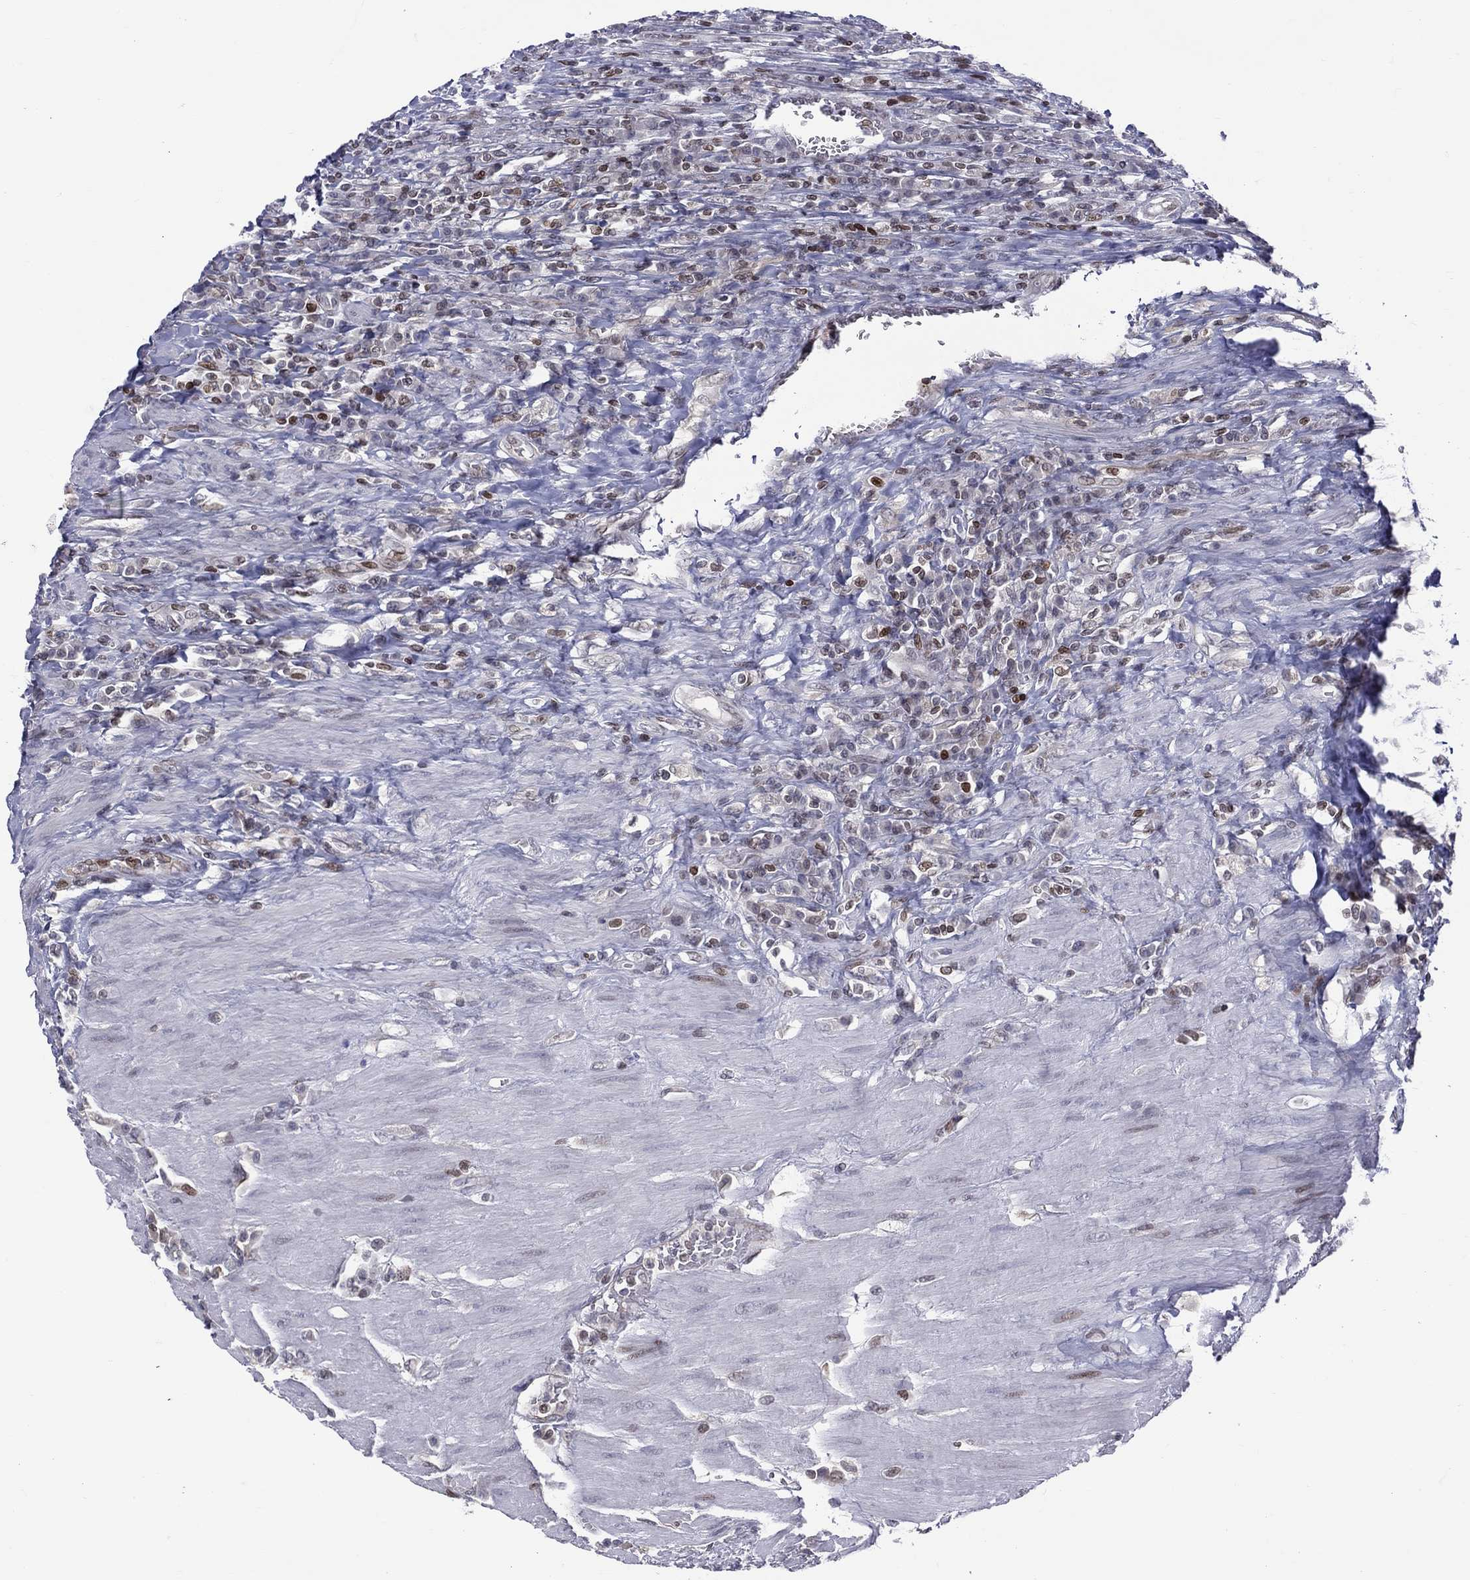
{"staining": {"intensity": "moderate", "quantity": "25%-75%", "location": "nuclear"}, "tissue": "colorectal cancer", "cell_type": "Tumor cells", "image_type": "cancer", "snomed": [{"axis": "morphology", "description": "Adenocarcinoma, NOS"}, {"axis": "topography", "description": "Colon"}], "caption": "Adenocarcinoma (colorectal) was stained to show a protein in brown. There is medium levels of moderate nuclear staining in about 25%-75% of tumor cells.", "gene": "DBF4B", "patient": {"sex": "female", "age": 86}}